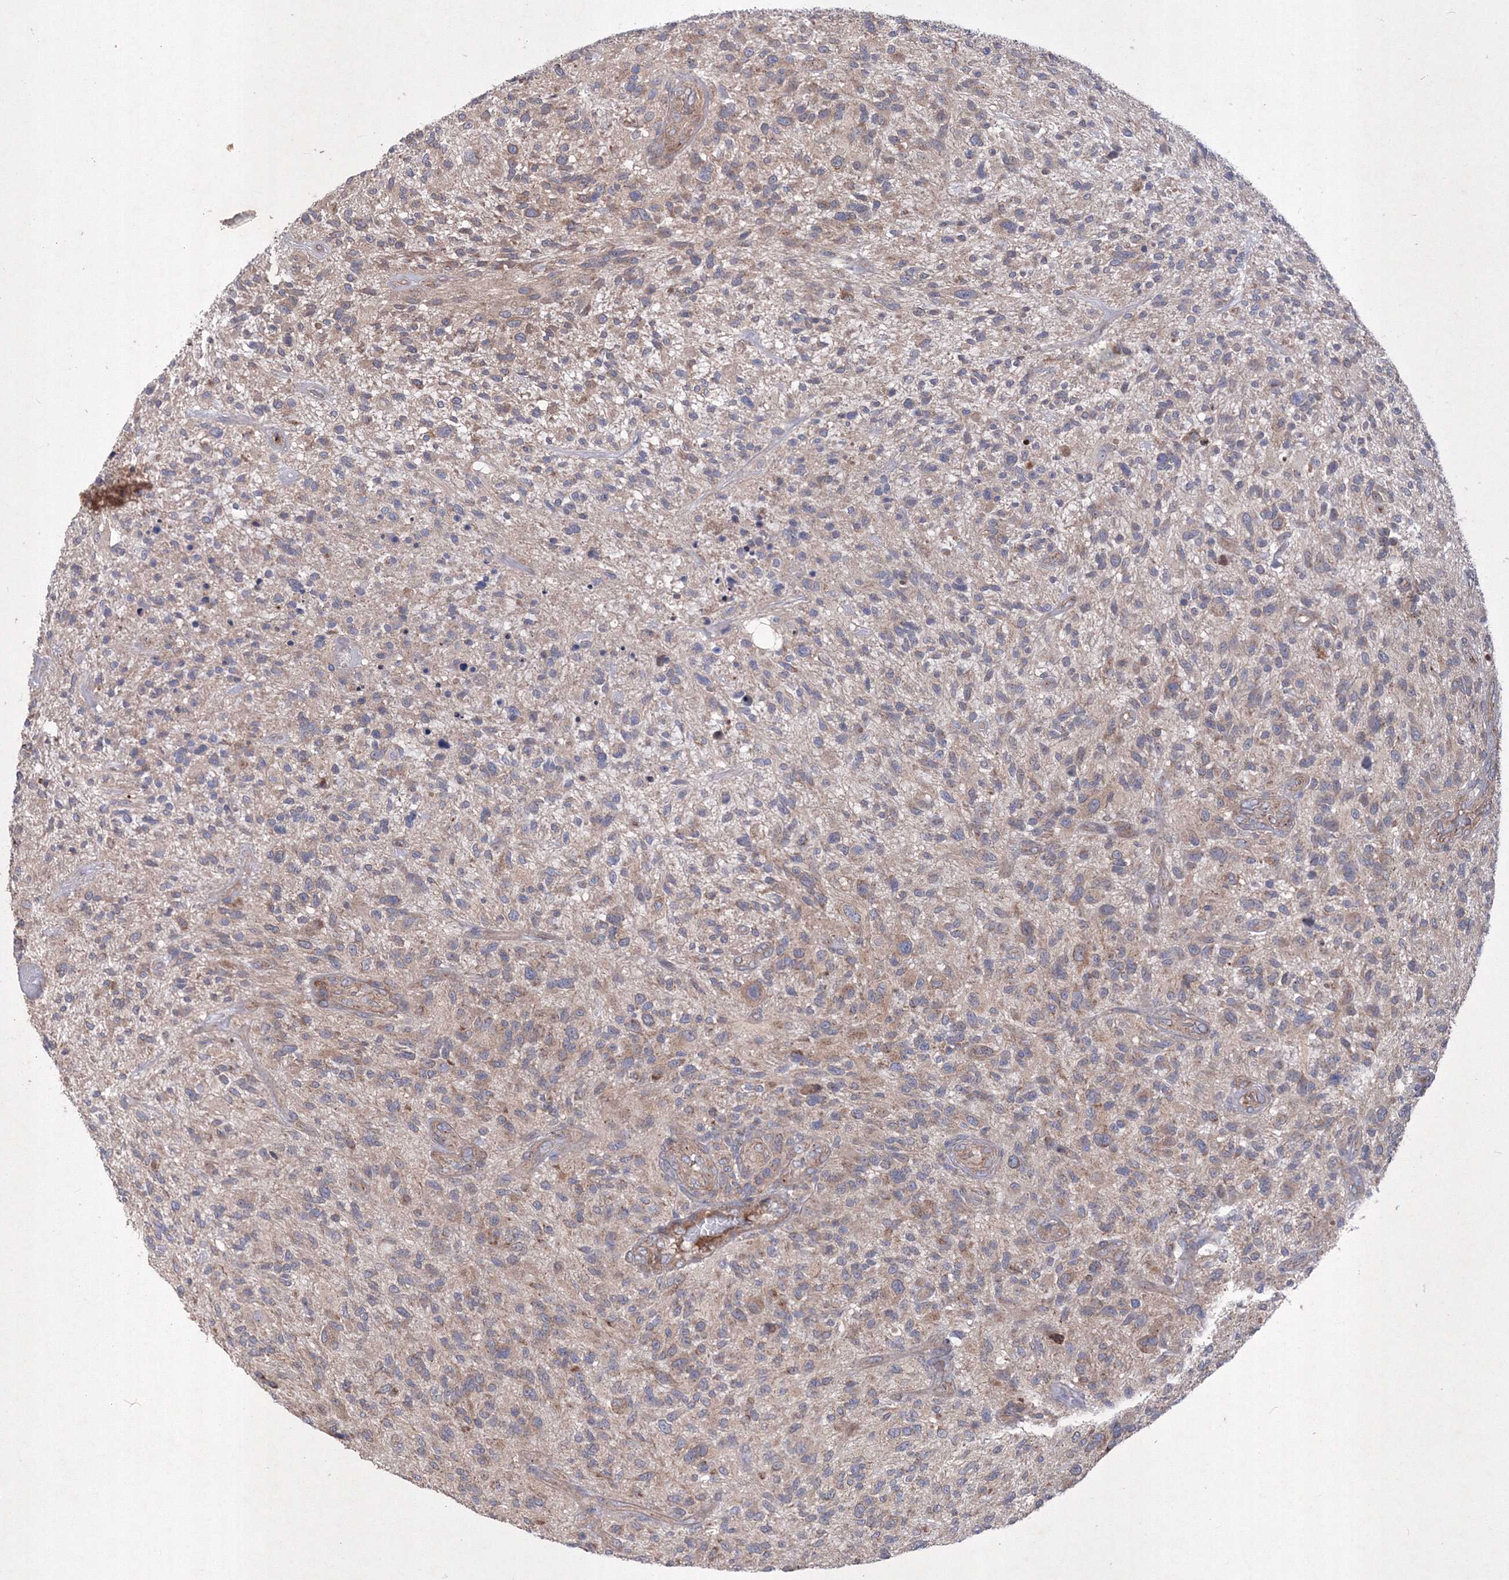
{"staining": {"intensity": "weak", "quantity": "25%-75%", "location": "cytoplasmic/membranous"}, "tissue": "glioma", "cell_type": "Tumor cells", "image_type": "cancer", "snomed": [{"axis": "morphology", "description": "Glioma, malignant, High grade"}, {"axis": "topography", "description": "Brain"}], "caption": "Approximately 25%-75% of tumor cells in glioma exhibit weak cytoplasmic/membranous protein positivity as visualized by brown immunohistochemical staining.", "gene": "MTRF1L", "patient": {"sex": "male", "age": 47}}